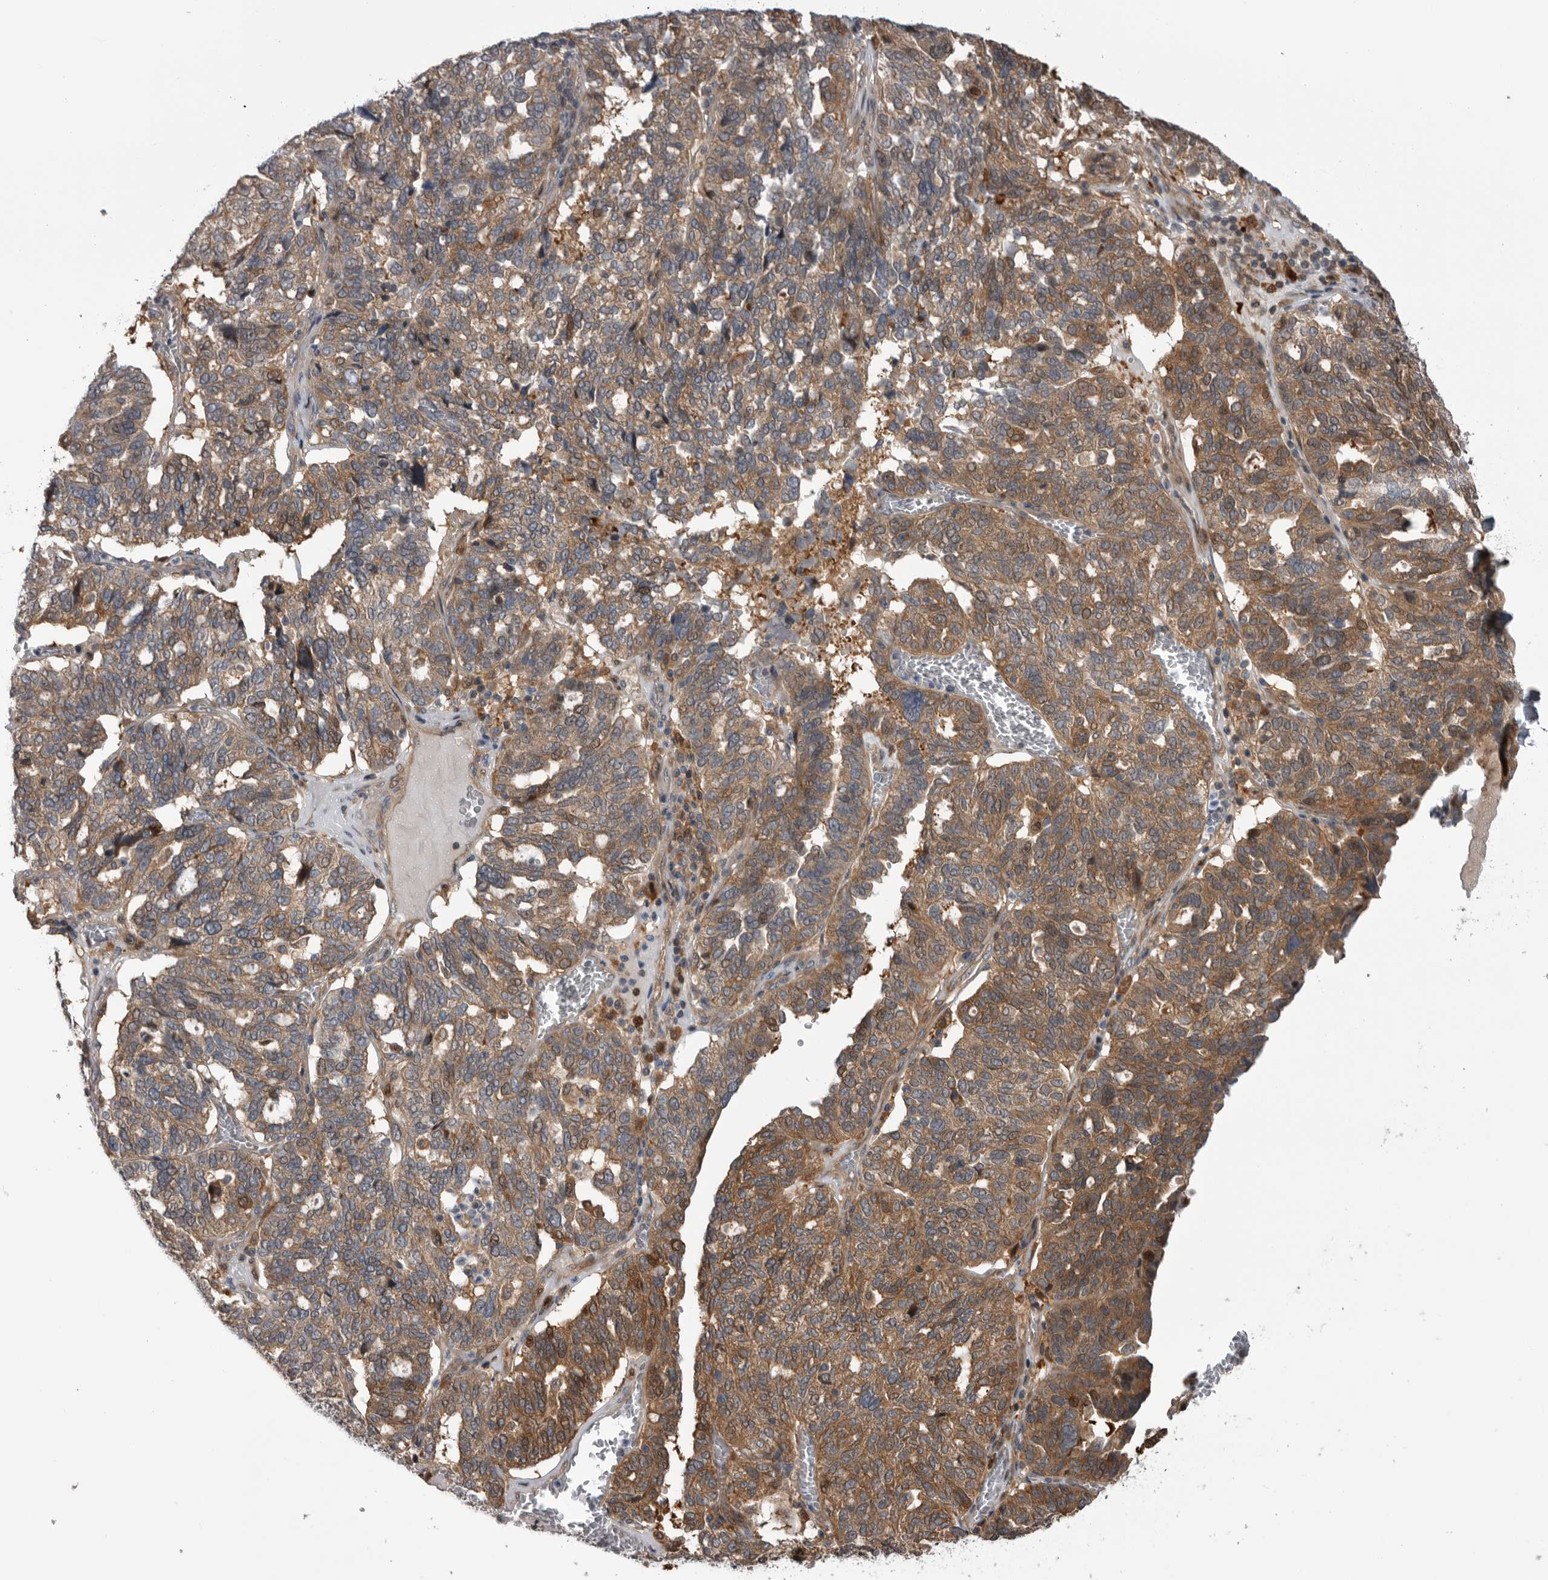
{"staining": {"intensity": "moderate", "quantity": ">75%", "location": "cytoplasmic/membranous"}, "tissue": "ovarian cancer", "cell_type": "Tumor cells", "image_type": "cancer", "snomed": [{"axis": "morphology", "description": "Cystadenocarcinoma, serous, NOS"}, {"axis": "topography", "description": "Ovary"}], "caption": "Serous cystadenocarcinoma (ovarian) stained with a protein marker shows moderate staining in tumor cells.", "gene": "RAB3GAP2", "patient": {"sex": "female", "age": 59}}